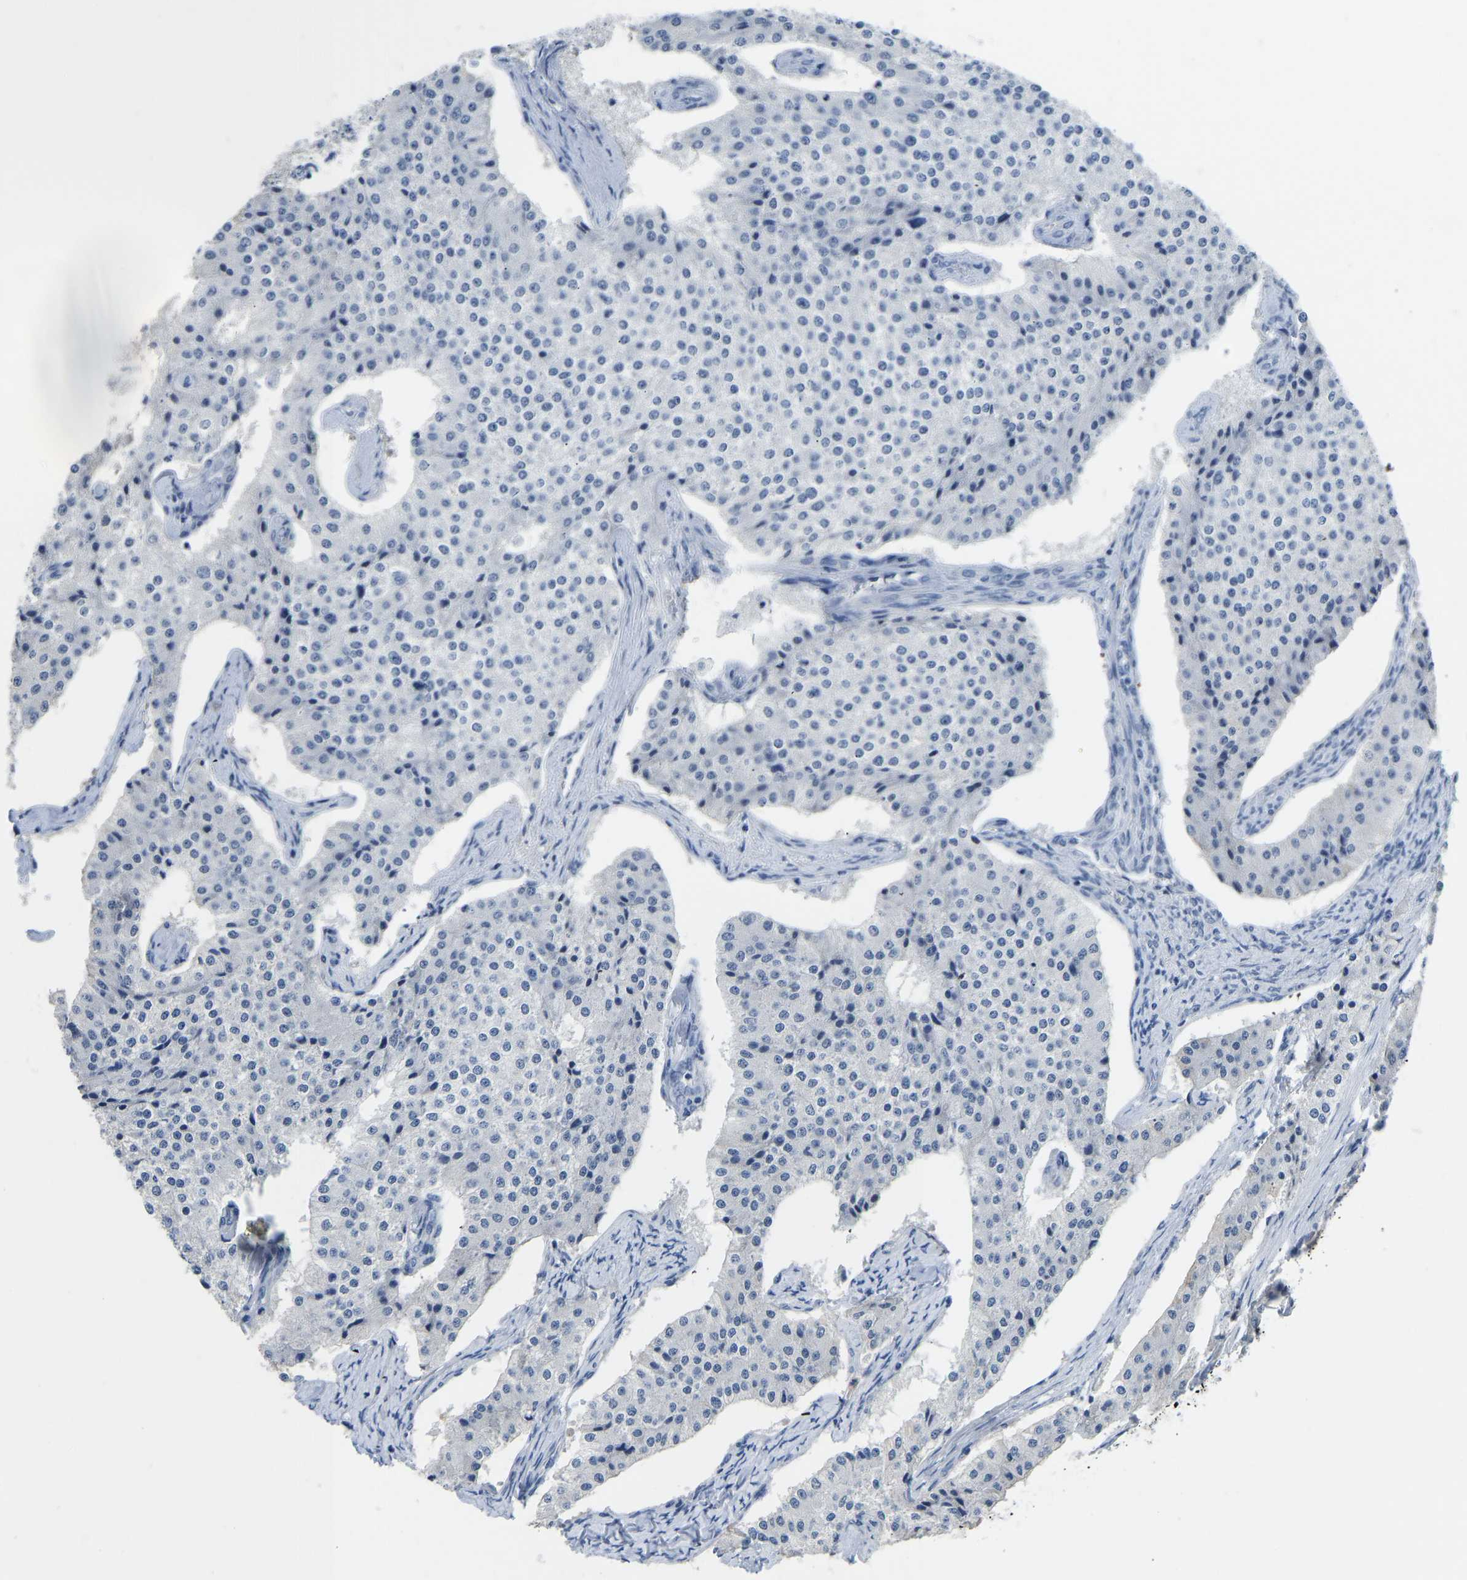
{"staining": {"intensity": "negative", "quantity": "none", "location": "none"}, "tissue": "carcinoid", "cell_type": "Tumor cells", "image_type": "cancer", "snomed": [{"axis": "morphology", "description": "Carcinoid, malignant, NOS"}, {"axis": "topography", "description": "Colon"}], "caption": "High magnification brightfield microscopy of carcinoid (malignant) stained with DAB (3,3'-diaminobenzidine) (brown) and counterstained with hematoxylin (blue): tumor cells show no significant staining.", "gene": "TXNDC2", "patient": {"sex": "female", "age": 52}}